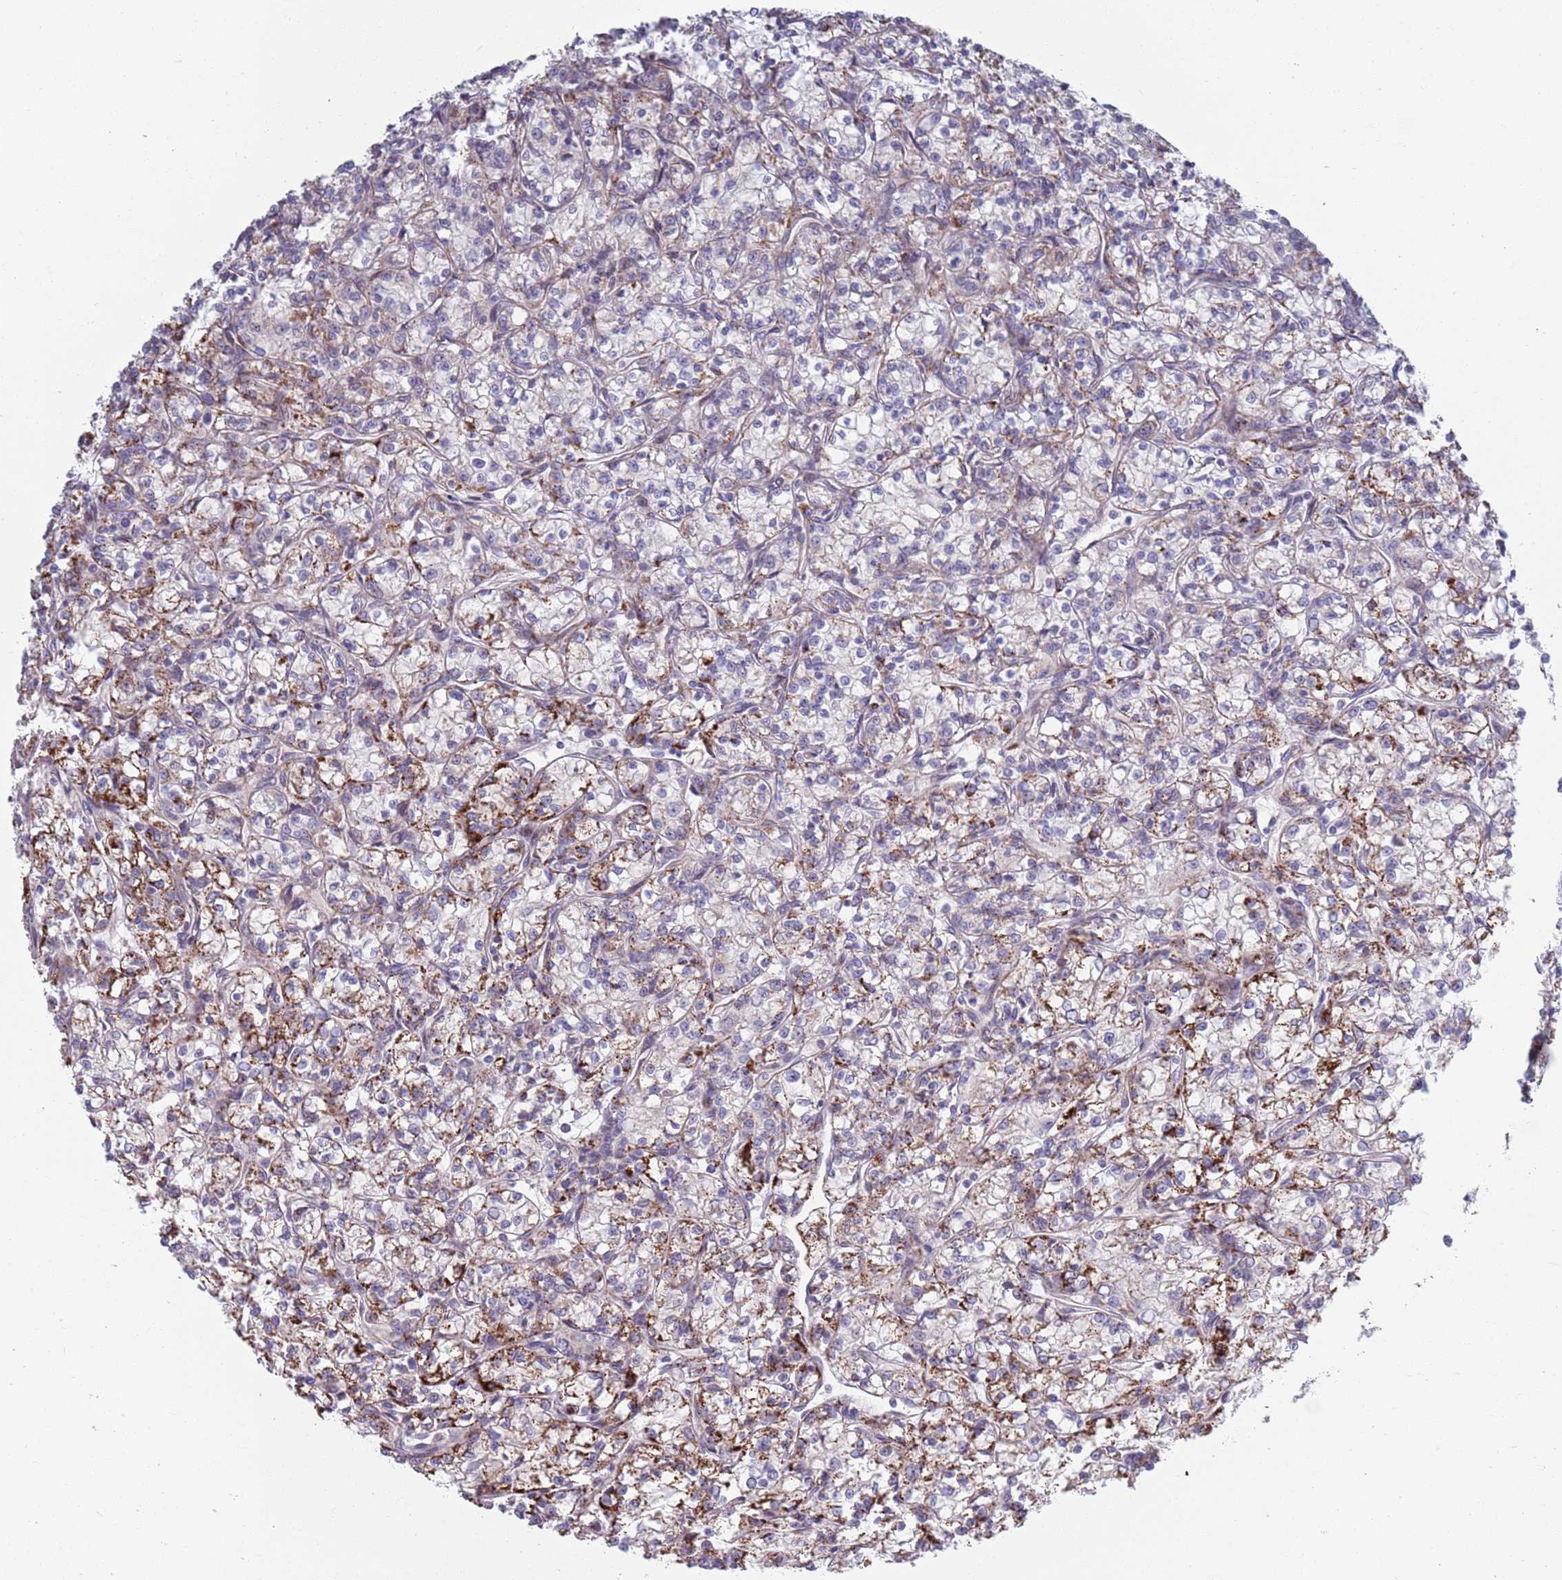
{"staining": {"intensity": "strong", "quantity": "<25%", "location": "cytoplasmic/membranous"}, "tissue": "renal cancer", "cell_type": "Tumor cells", "image_type": "cancer", "snomed": [{"axis": "morphology", "description": "Adenocarcinoma, NOS"}, {"axis": "topography", "description": "Kidney"}], "caption": "IHC micrograph of human renal cancer (adenocarcinoma) stained for a protein (brown), which demonstrates medium levels of strong cytoplasmic/membranous positivity in about <25% of tumor cells.", "gene": "TYW1", "patient": {"sex": "female", "age": 59}}